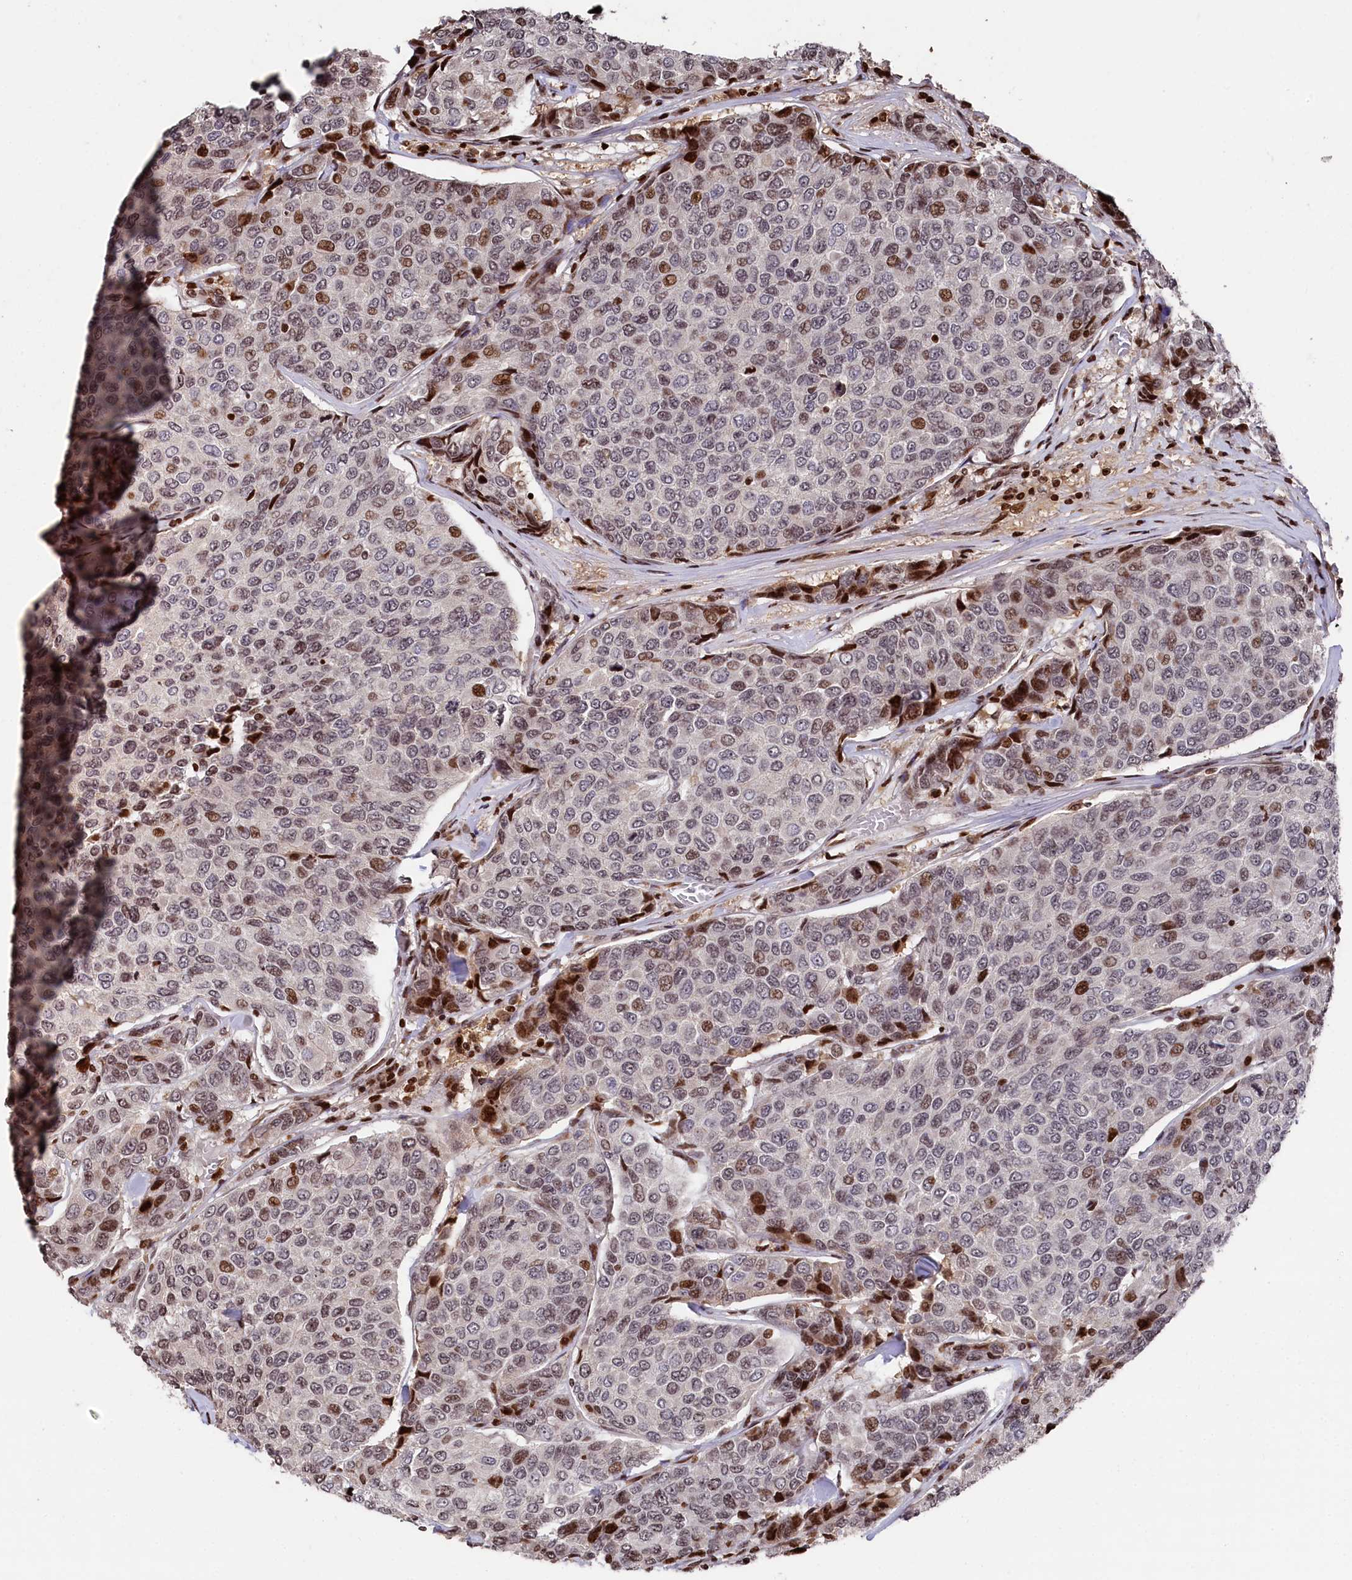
{"staining": {"intensity": "moderate", "quantity": "<25%", "location": "nuclear"}, "tissue": "breast cancer", "cell_type": "Tumor cells", "image_type": "cancer", "snomed": [{"axis": "morphology", "description": "Duct carcinoma"}, {"axis": "topography", "description": "Breast"}], "caption": "The histopathology image reveals a brown stain indicating the presence of a protein in the nuclear of tumor cells in breast cancer (invasive ductal carcinoma). (DAB (3,3'-diaminobenzidine) = brown stain, brightfield microscopy at high magnification).", "gene": "MCF2L2", "patient": {"sex": "female", "age": 55}}